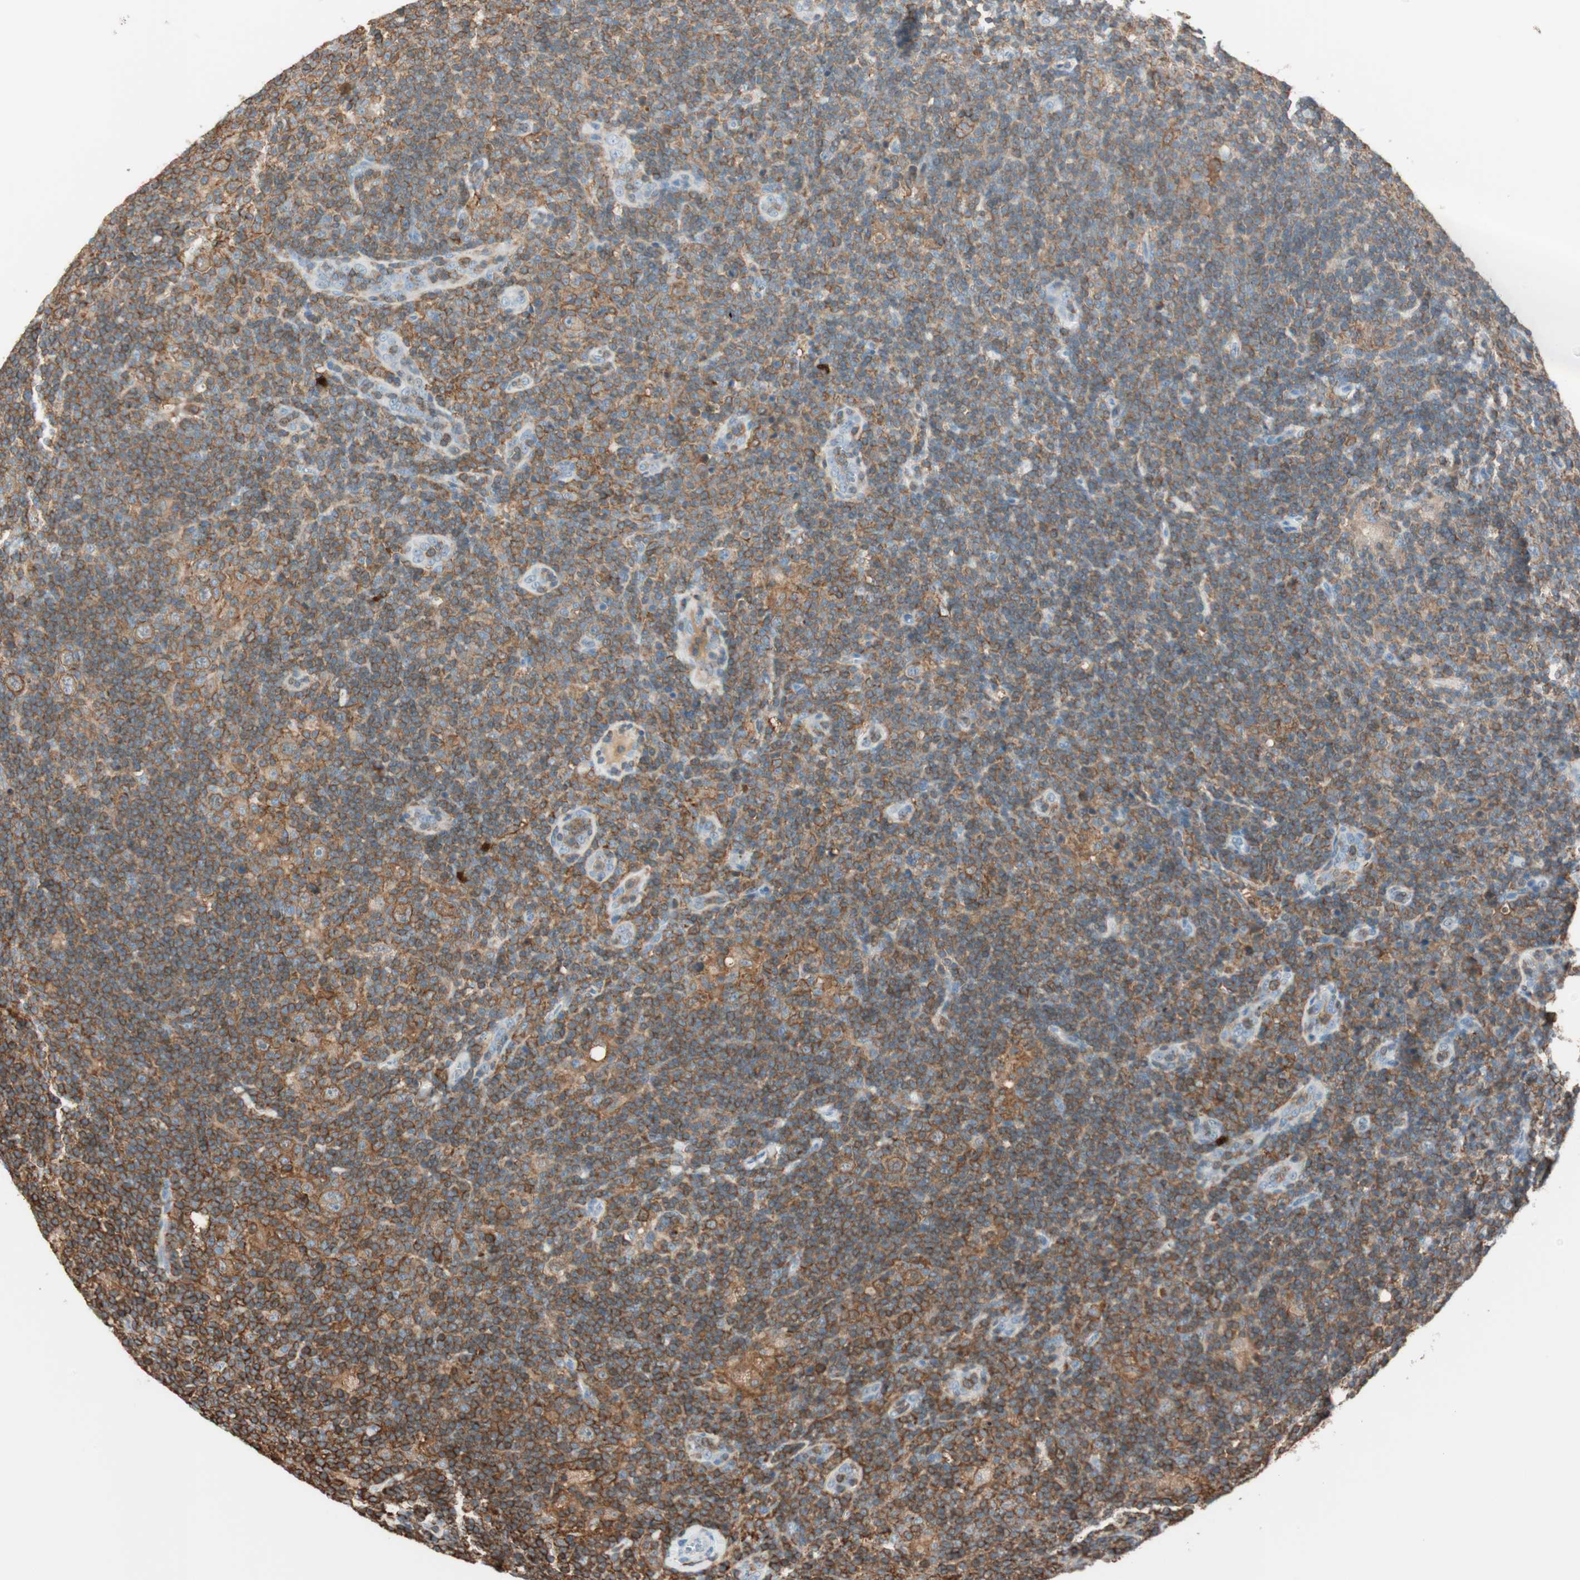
{"staining": {"intensity": "strong", "quantity": ">75%", "location": "cytoplasmic/membranous"}, "tissue": "lymphoma", "cell_type": "Tumor cells", "image_type": "cancer", "snomed": [{"axis": "morphology", "description": "Hodgkin's disease, NOS"}, {"axis": "topography", "description": "Lymph node"}], "caption": "A brown stain labels strong cytoplasmic/membranous staining of a protein in human lymphoma tumor cells. The protein is stained brown, and the nuclei are stained in blue (DAB IHC with brightfield microscopy, high magnification).", "gene": "HPGD", "patient": {"sex": "female", "age": 57}}